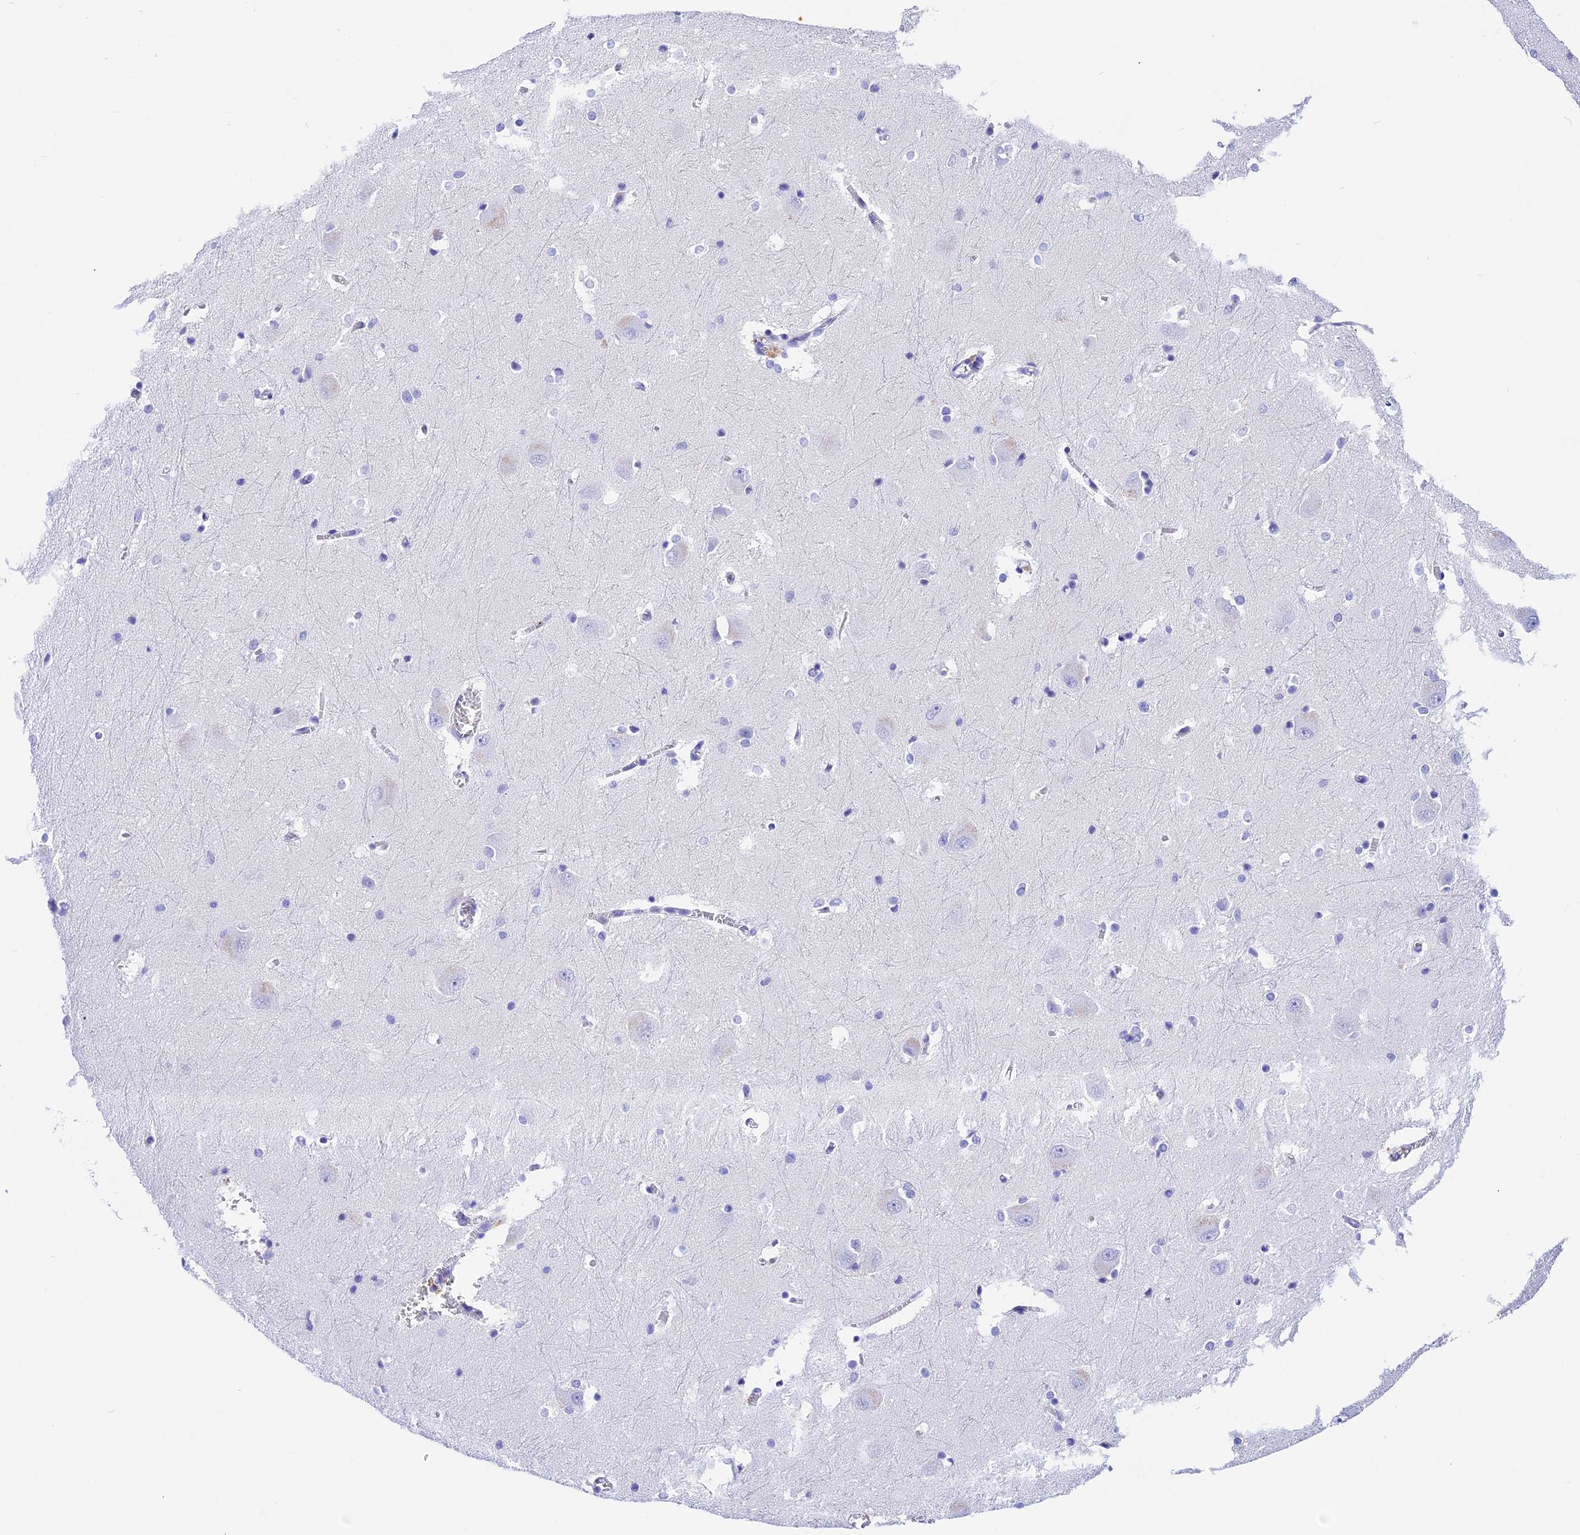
{"staining": {"intensity": "negative", "quantity": "none", "location": "none"}, "tissue": "caudate", "cell_type": "Glial cells", "image_type": "normal", "snomed": [{"axis": "morphology", "description": "Normal tissue, NOS"}, {"axis": "topography", "description": "Lateral ventricle wall"}], "caption": "High power microscopy image of an immunohistochemistry histopathology image of normal caudate, revealing no significant positivity in glial cells. Brightfield microscopy of immunohistochemistry stained with DAB (3,3'-diaminobenzidine) (brown) and hematoxylin (blue), captured at high magnification.", "gene": "PSG11", "patient": {"sex": "male", "age": 37}}